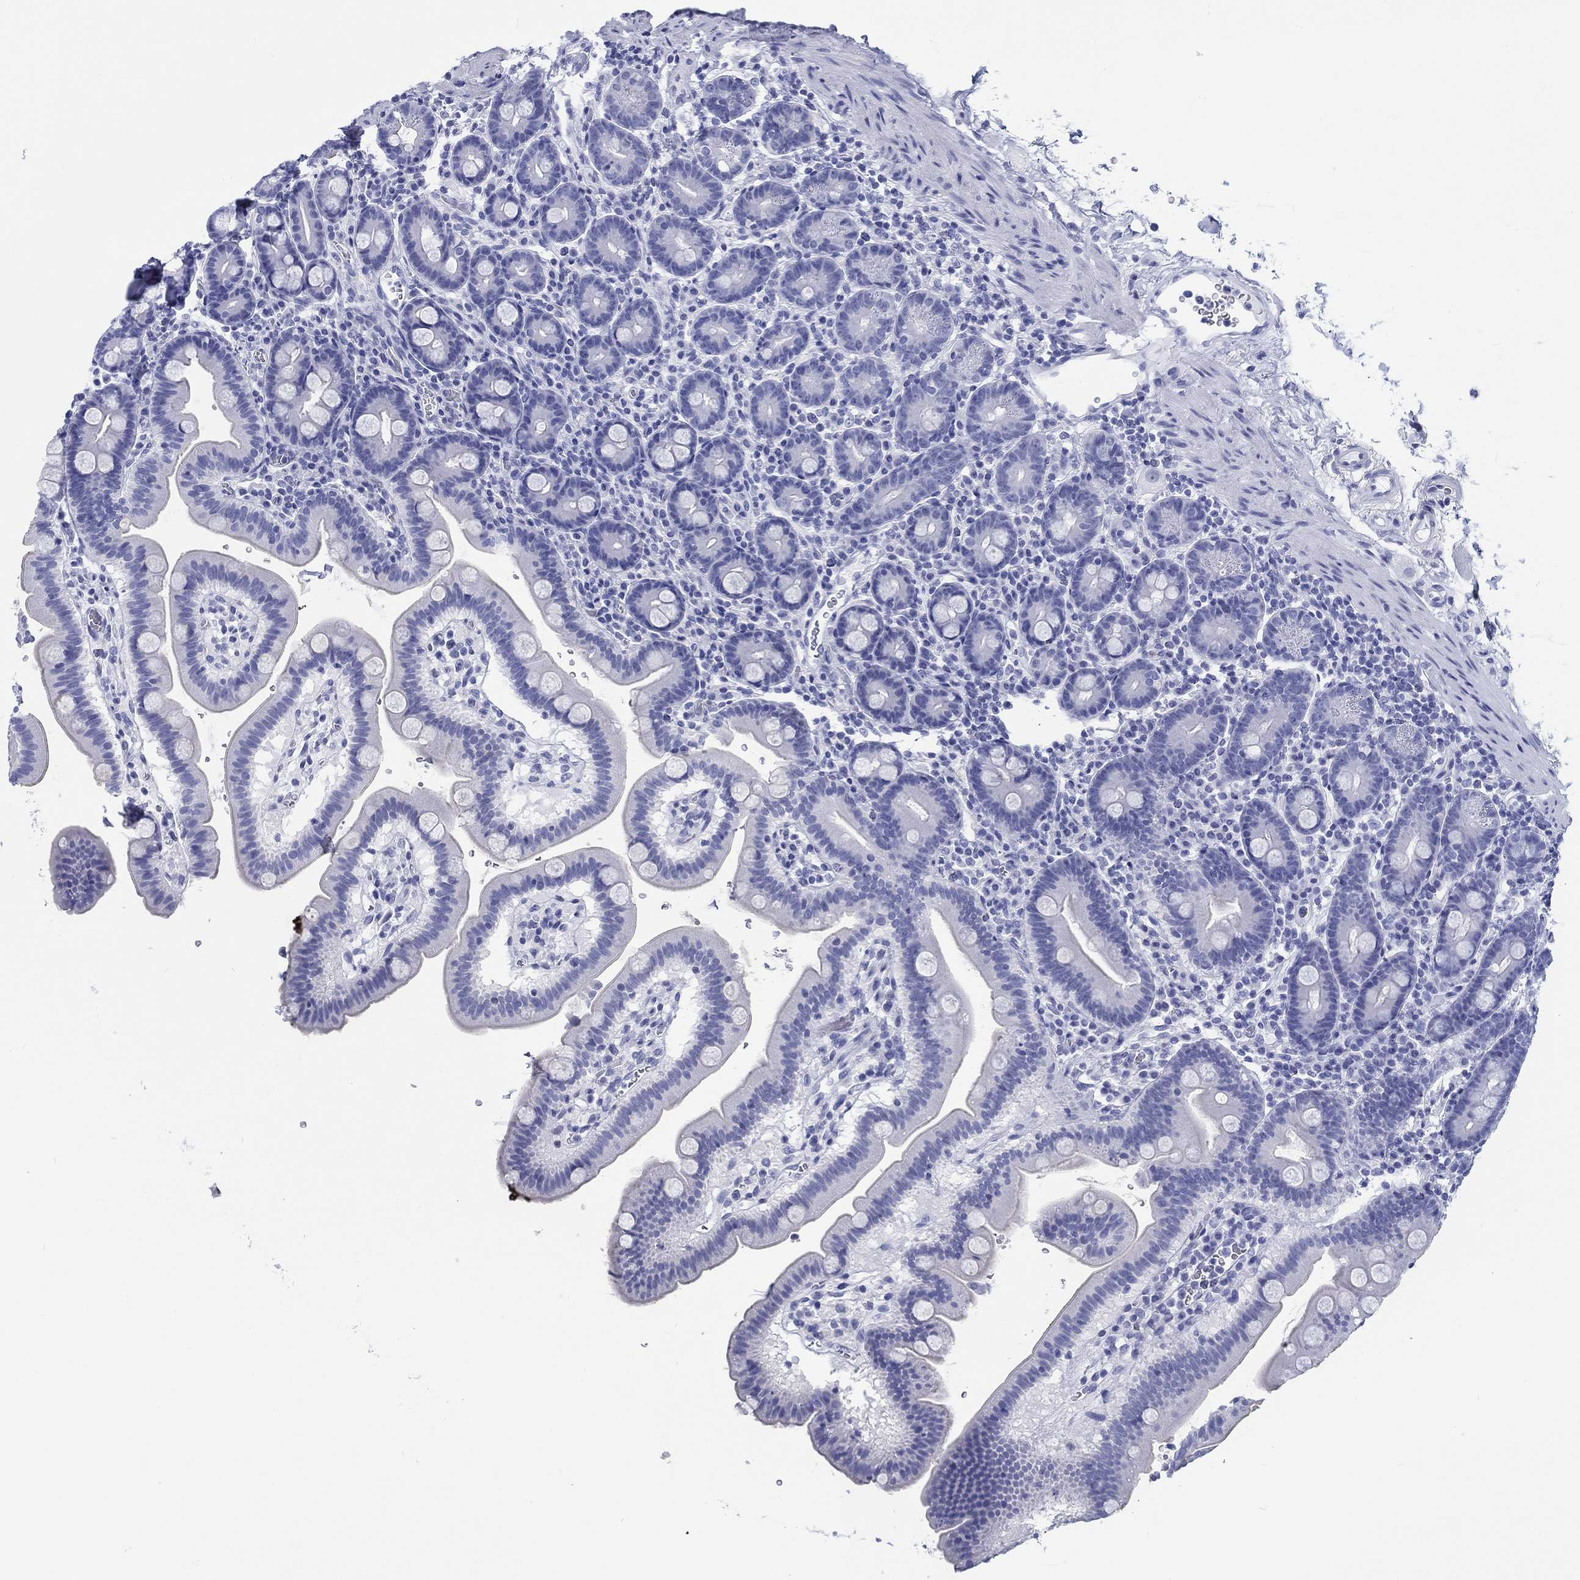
{"staining": {"intensity": "negative", "quantity": "none", "location": "none"}, "tissue": "duodenum", "cell_type": "Glandular cells", "image_type": "normal", "snomed": [{"axis": "morphology", "description": "Normal tissue, NOS"}, {"axis": "topography", "description": "Duodenum"}], "caption": "High power microscopy histopathology image of an immunohistochemistry (IHC) photomicrograph of normal duodenum, revealing no significant staining in glandular cells.", "gene": "H1", "patient": {"sex": "male", "age": 59}}